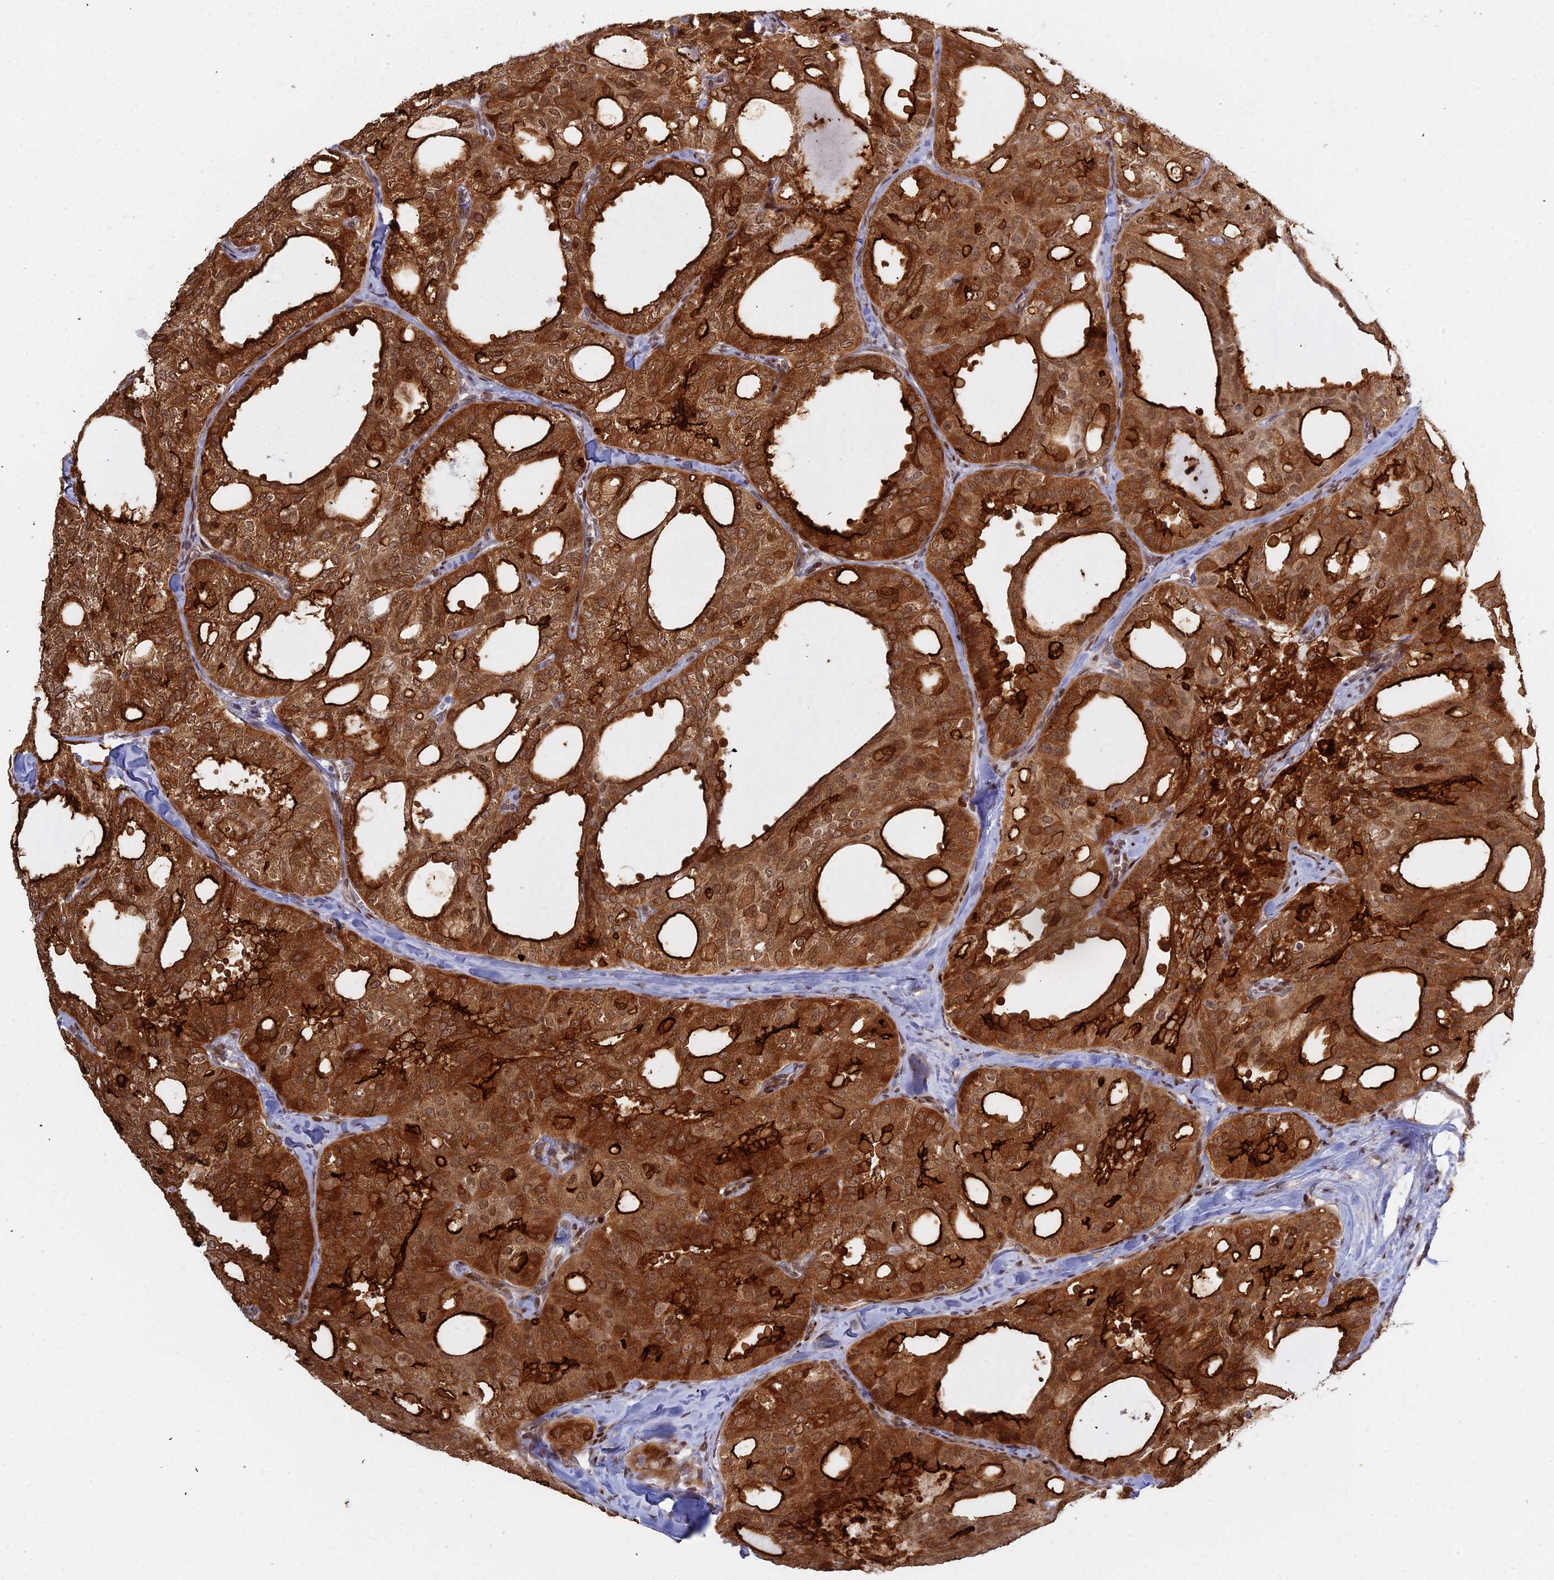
{"staining": {"intensity": "strong", "quantity": ">75%", "location": "cytoplasmic/membranous,nuclear"}, "tissue": "thyroid cancer", "cell_type": "Tumor cells", "image_type": "cancer", "snomed": [{"axis": "morphology", "description": "Follicular adenoma carcinoma, NOS"}, {"axis": "topography", "description": "Thyroid gland"}], "caption": "Strong cytoplasmic/membranous and nuclear staining is appreciated in approximately >75% of tumor cells in thyroid cancer (follicular adenoma carcinoma).", "gene": "ABCA2", "patient": {"sex": "male", "age": 75}}